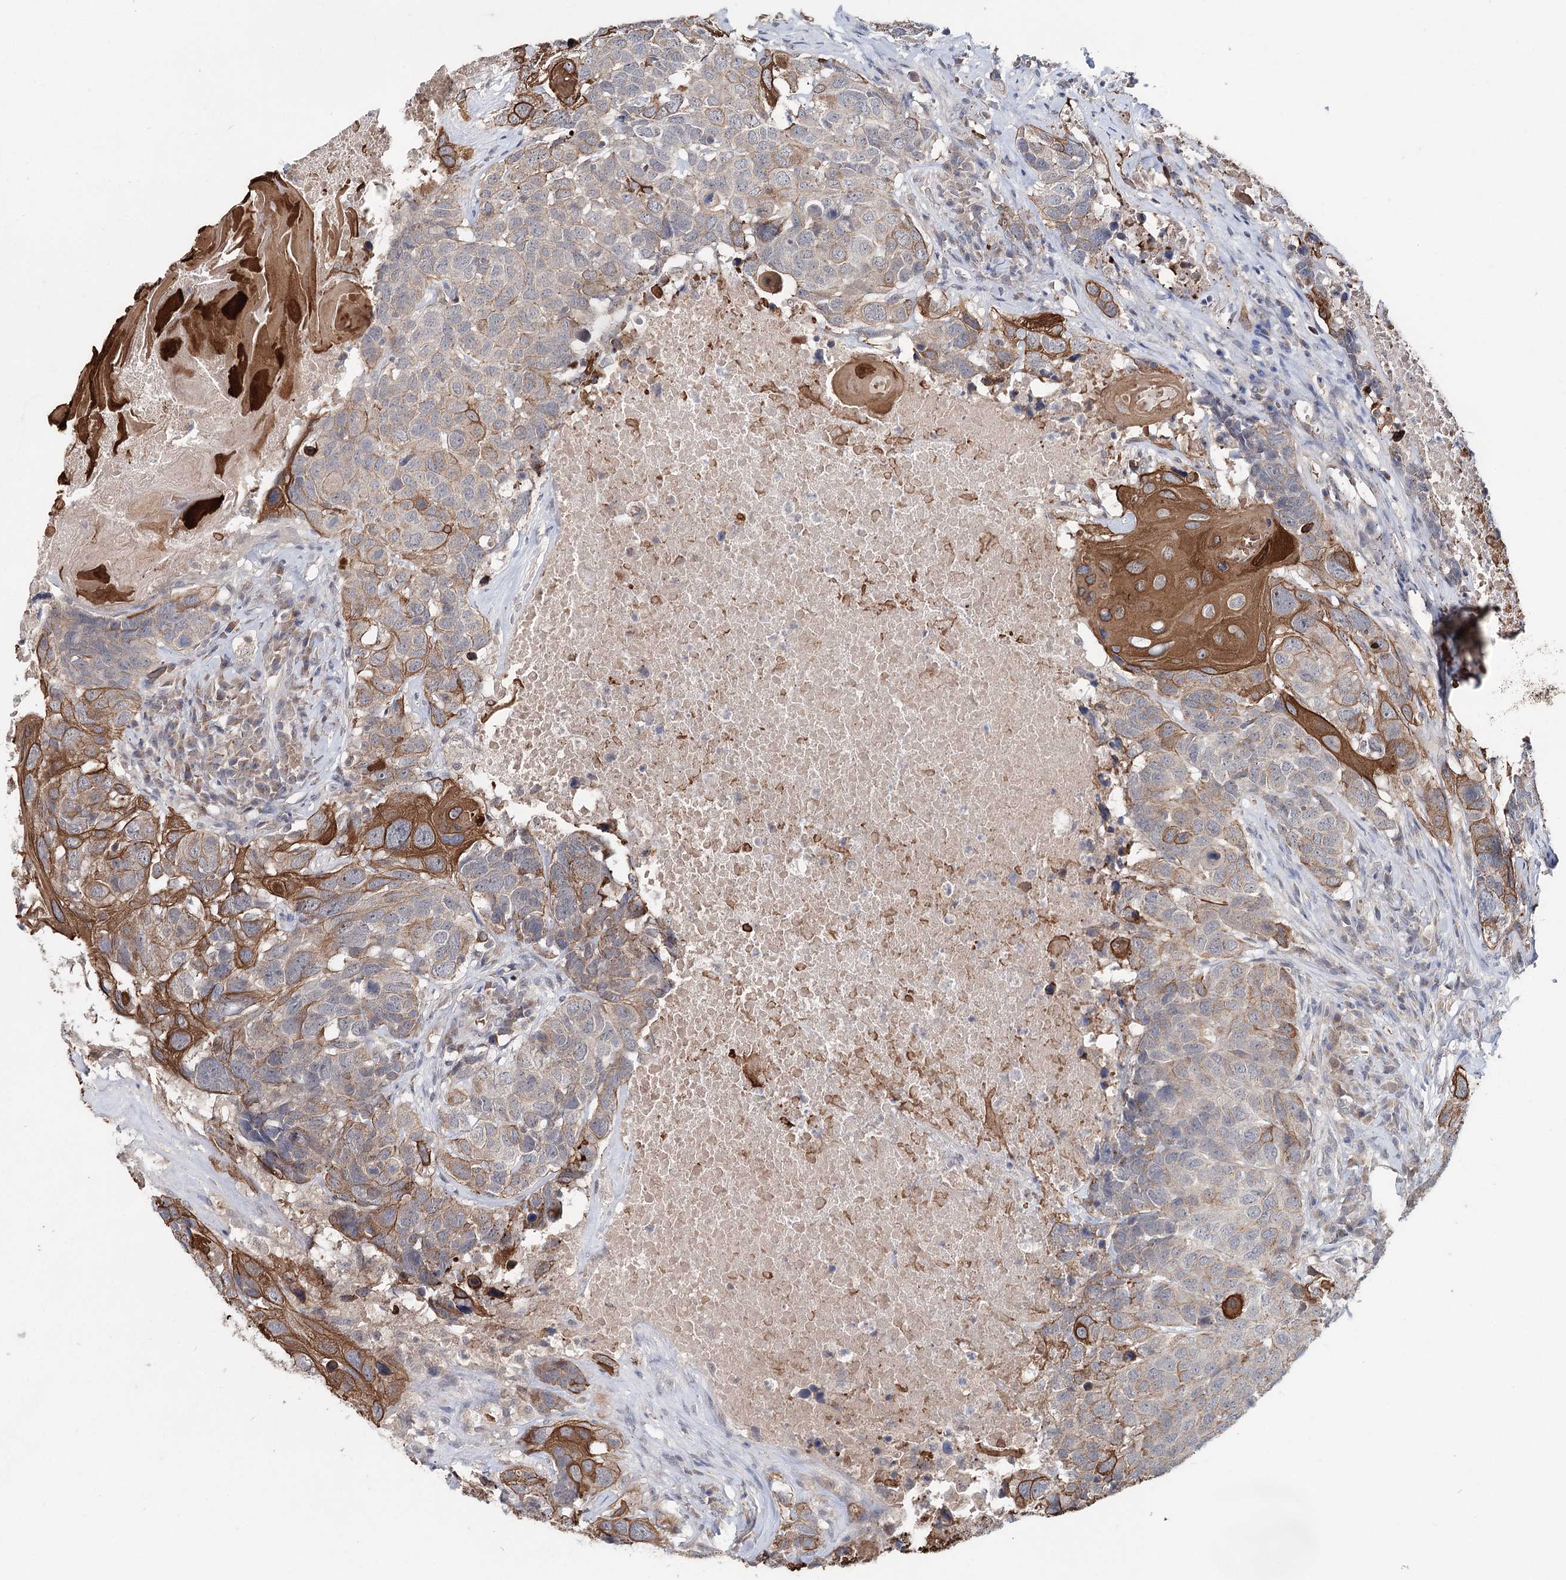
{"staining": {"intensity": "moderate", "quantity": "<25%", "location": "cytoplasmic/membranous"}, "tissue": "head and neck cancer", "cell_type": "Tumor cells", "image_type": "cancer", "snomed": [{"axis": "morphology", "description": "Squamous cell carcinoma, NOS"}, {"axis": "topography", "description": "Head-Neck"}], "caption": "Moderate cytoplasmic/membranous protein expression is appreciated in approximately <25% of tumor cells in head and neck cancer. Ihc stains the protein in brown and the nuclei are stained blue.", "gene": "FBXO7", "patient": {"sex": "male", "age": 66}}